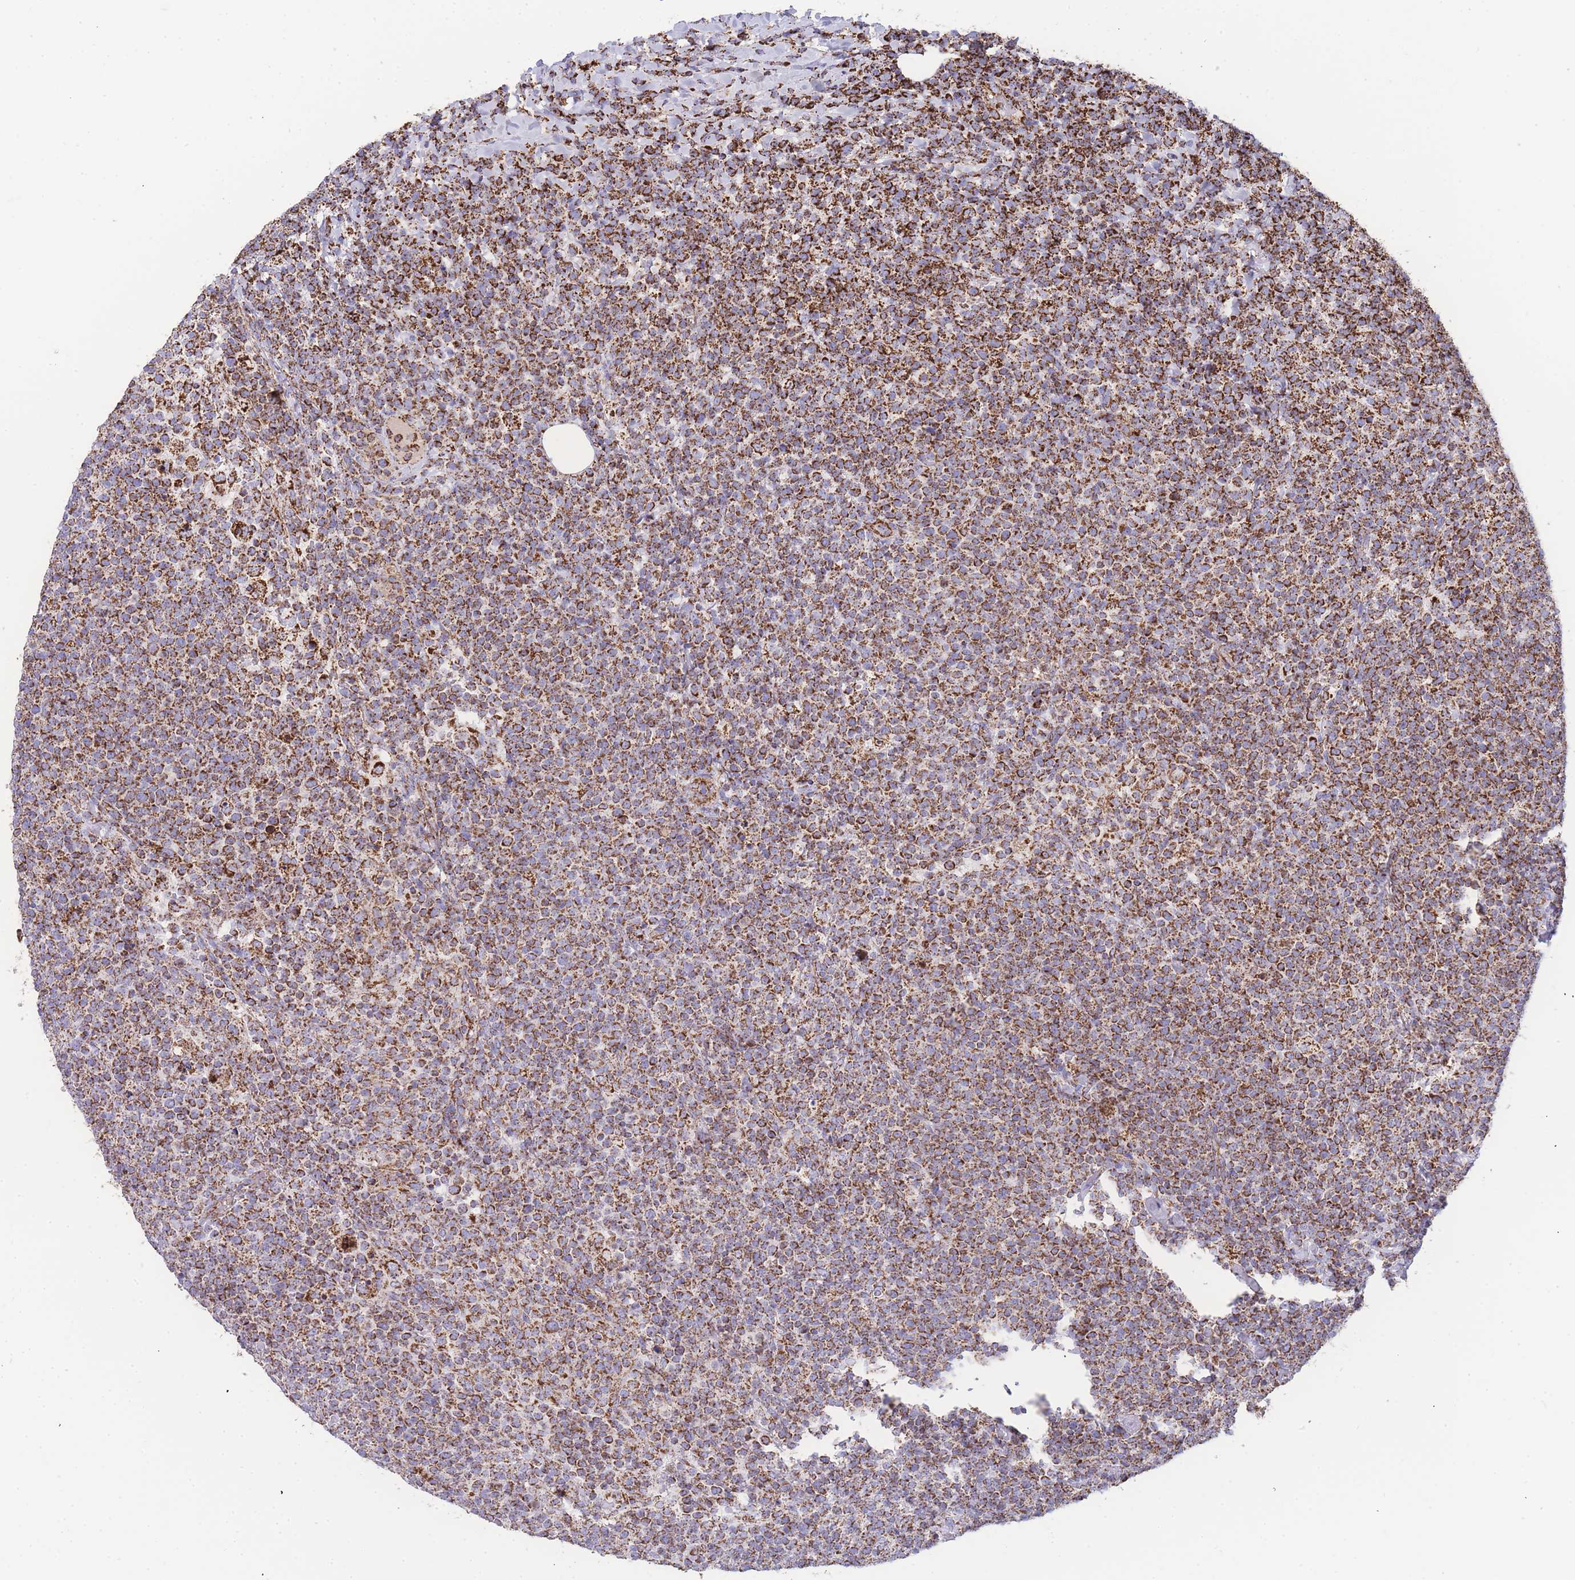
{"staining": {"intensity": "strong", "quantity": ">75%", "location": "cytoplasmic/membranous"}, "tissue": "lymphoma", "cell_type": "Tumor cells", "image_type": "cancer", "snomed": [{"axis": "morphology", "description": "Malignant lymphoma, non-Hodgkin's type, High grade"}, {"axis": "topography", "description": "Lymph node"}], "caption": "A brown stain shows strong cytoplasmic/membranous expression of a protein in human lymphoma tumor cells.", "gene": "GSTM1", "patient": {"sex": "male", "age": 61}}